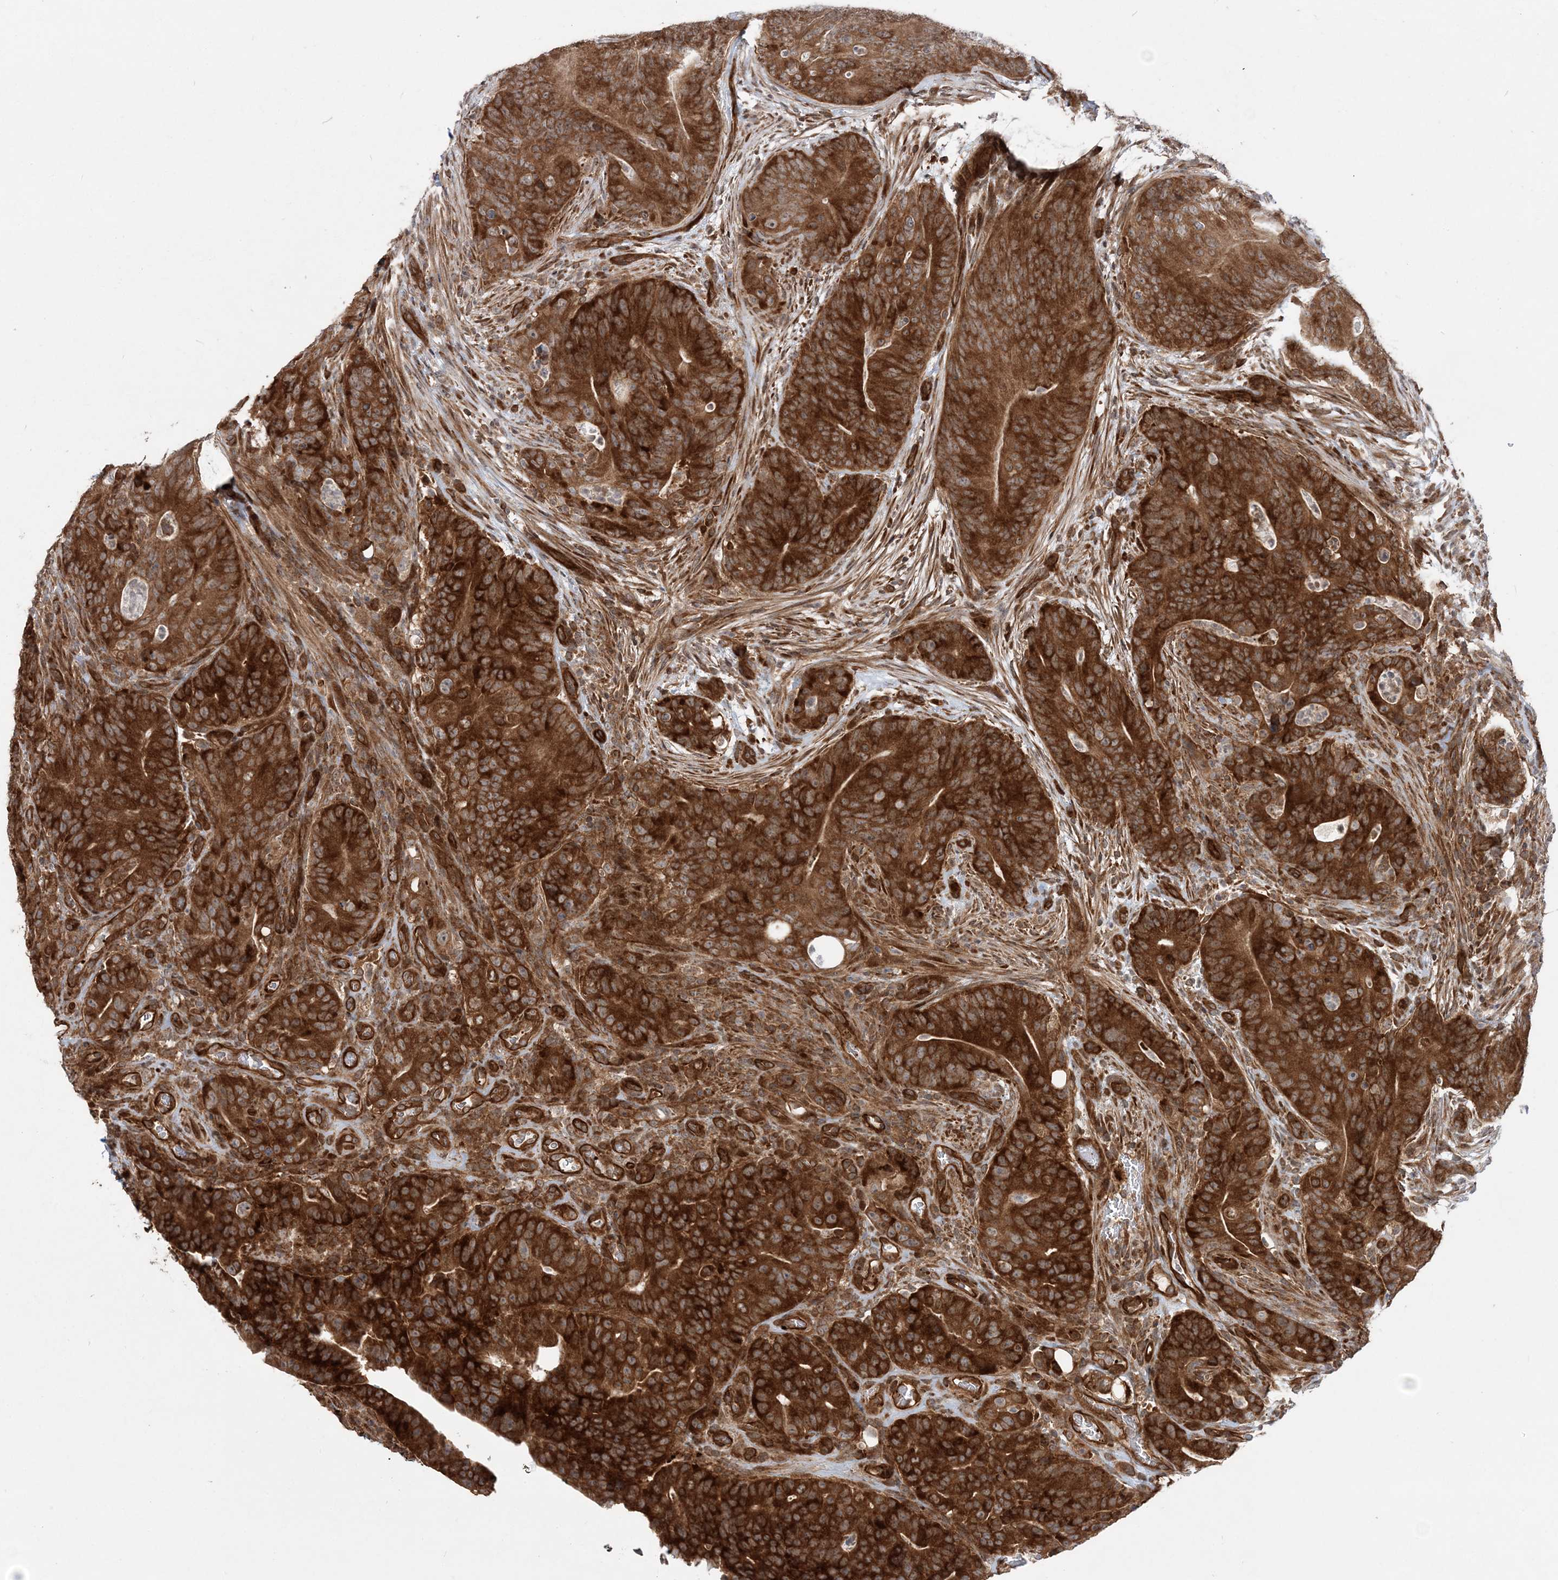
{"staining": {"intensity": "strong", "quantity": ">75%", "location": "cytoplasmic/membranous"}, "tissue": "colorectal cancer", "cell_type": "Tumor cells", "image_type": "cancer", "snomed": [{"axis": "morphology", "description": "Normal tissue, NOS"}, {"axis": "topography", "description": "Colon"}], "caption": "Immunohistochemistry of human colorectal cancer exhibits high levels of strong cytoplasmic/membranous positivity in about >75% of tumor cells.", "gene": "GEMIN5", "patient": {"sex": "female", "age": 82}}